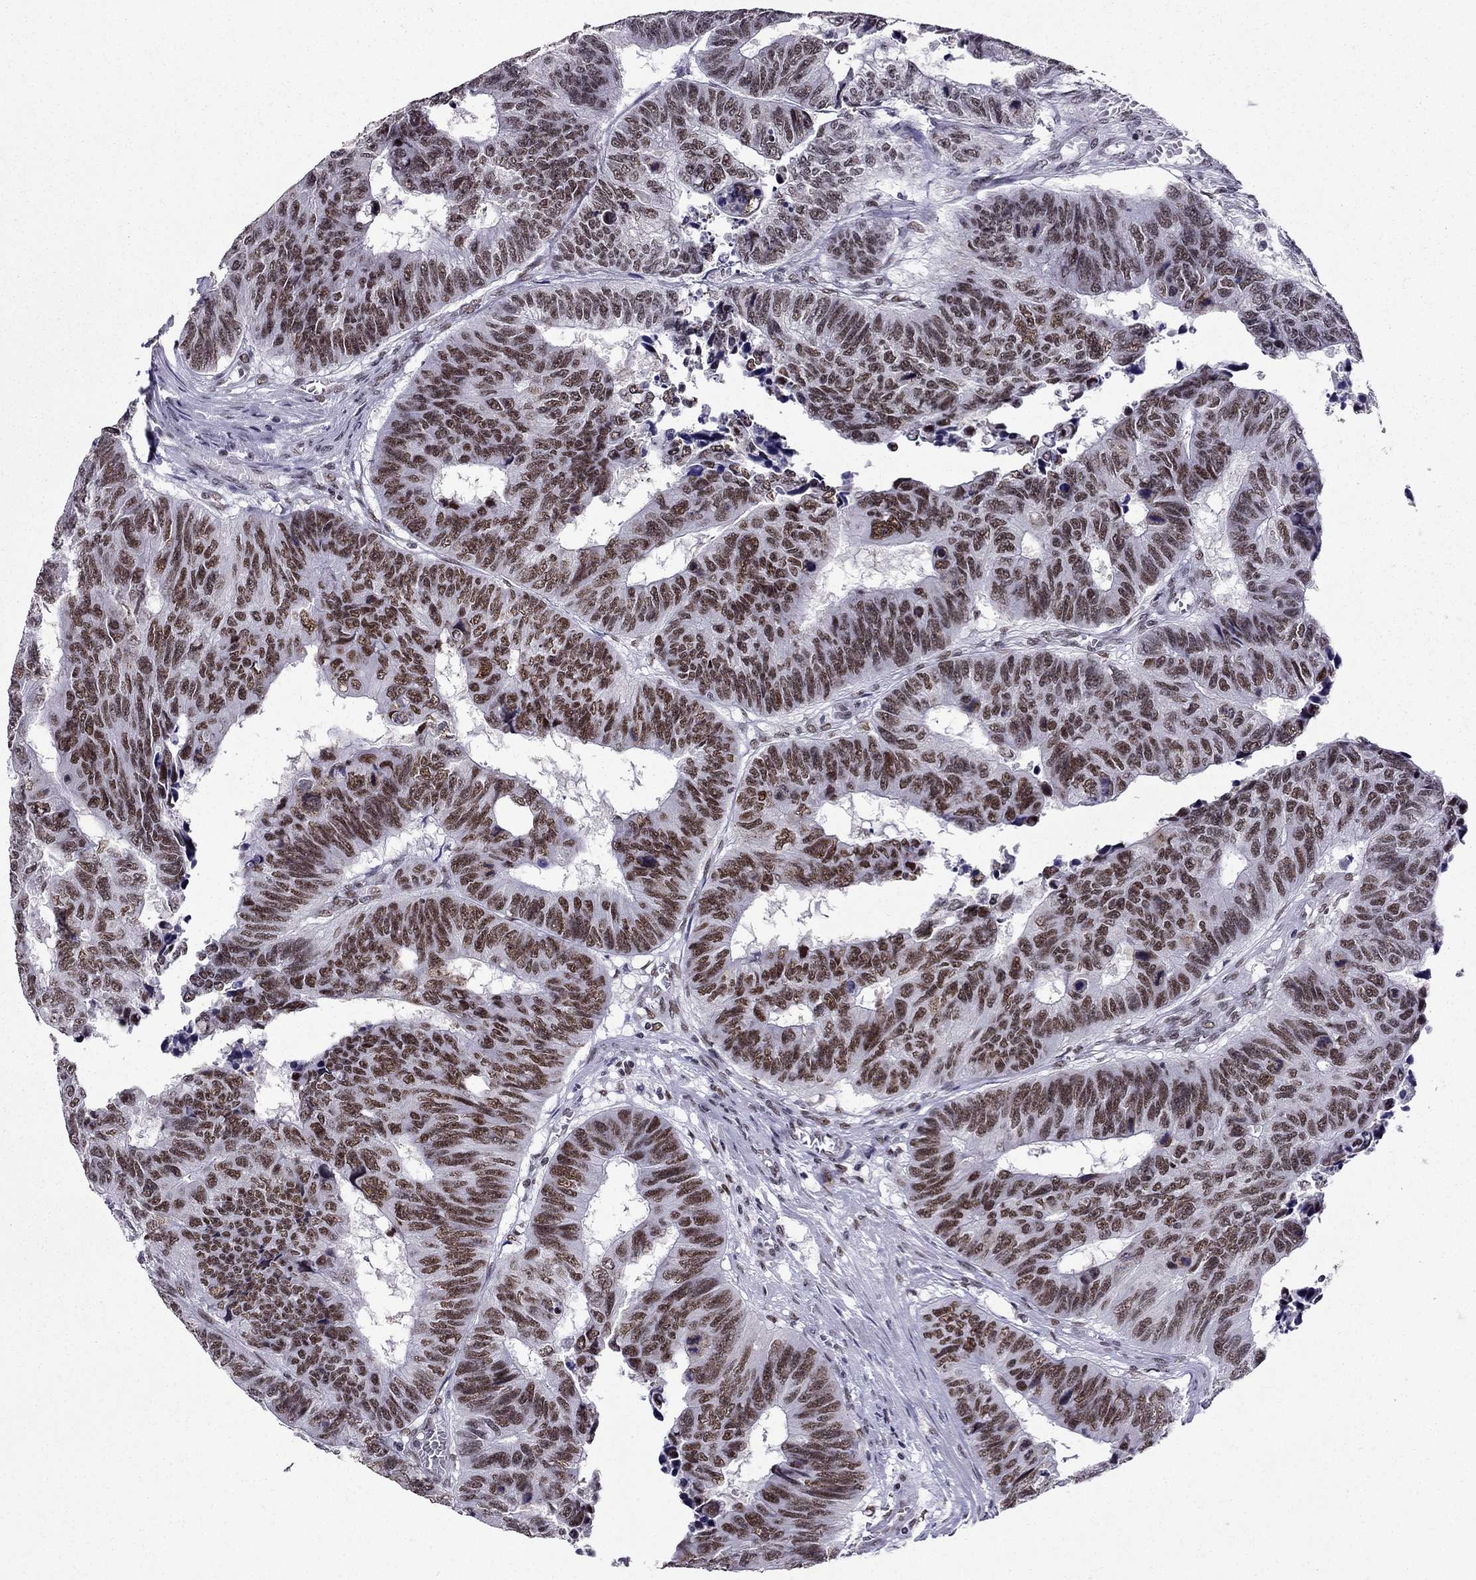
{"staining": {"intensity": "moderate", "quantity": ">75%", "location": "nuclear"}, "tissue": "colorectal cancer", "cell_type": "Tumor cells", "image_type": "cancer", "snomed": [{"axis": "morphology", "description": "Adenocarcinoma, NOS"}, {"axis": "topography", "description": "Rectum"}], "caption": "Adenocarcinoma (colorectal) was stained to show a protein in brown. There is medium levels of moderate nuclear expression in approximately >75% of tumor cells. (DAB IHC, brown staining for protein, blue staining for nuclei).", "gene": "ZNF420", "patient": {"sex": "female", "age": 85}}